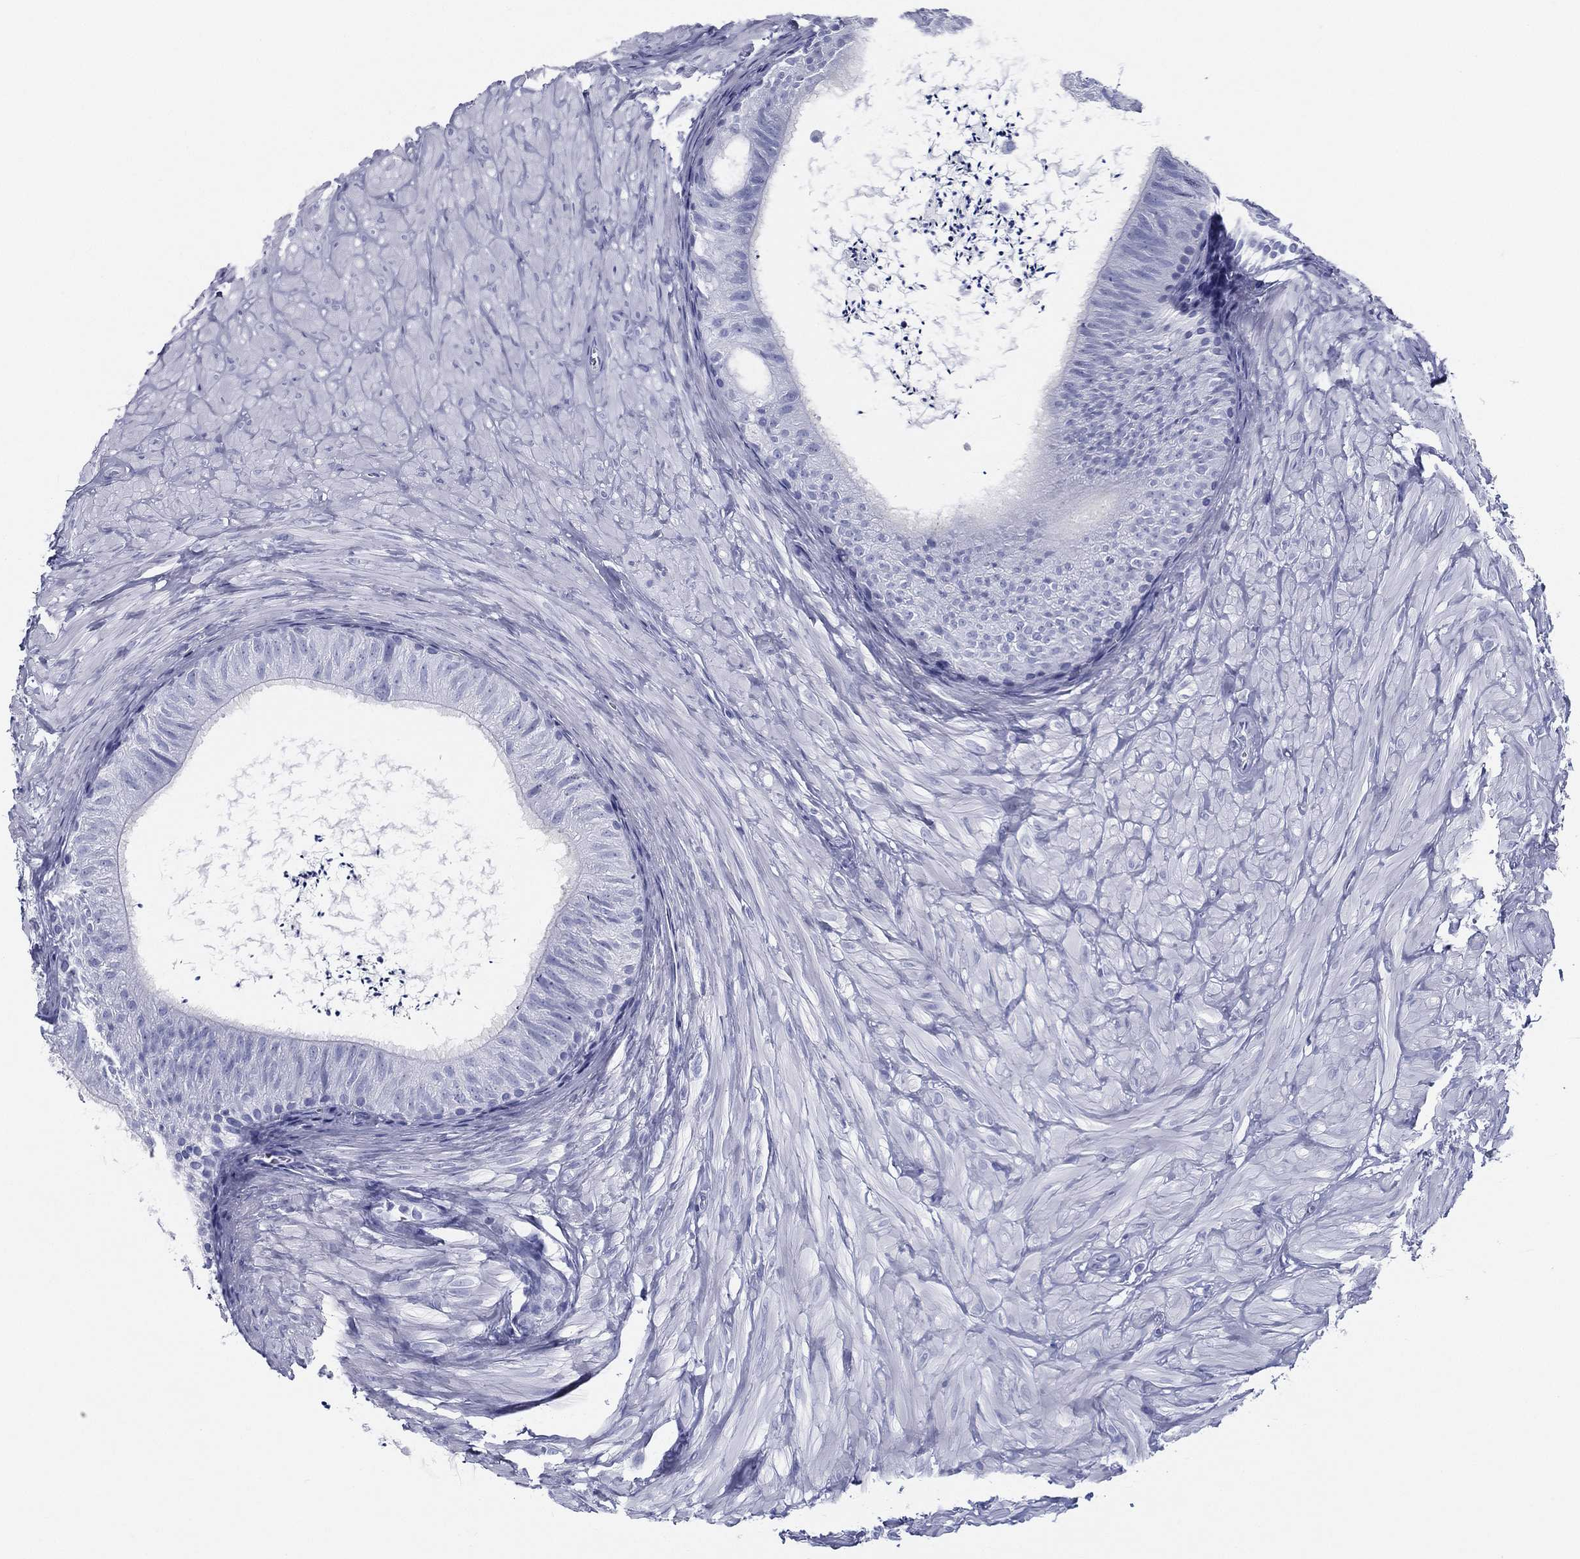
{"staining": {"intensity": "negative", "quantity": "none", "location": "none"}, "tissue": "epididymis", "cell_type": "Glandular cells", "image_type": "normal", "snomed": [{"axis": "morphology", "description": "Normal tissue, NOS"}, {"axis": "topography", "description": "Epididymis"}], "caption": "This histopathology image is of unremarkable epididymis stained with immunohistochemistry to label a protein in brown with the nuclei are counter-stained blue. There is no positivity in glandular cells. The staining was performed using DAB to visualize the protein expression in brown, while the nuclei were stained in blue with hematoxylin (Magnification: 20x).", "gene": "RSPH4A", "patient": {"sex": "male", "age": 32}}